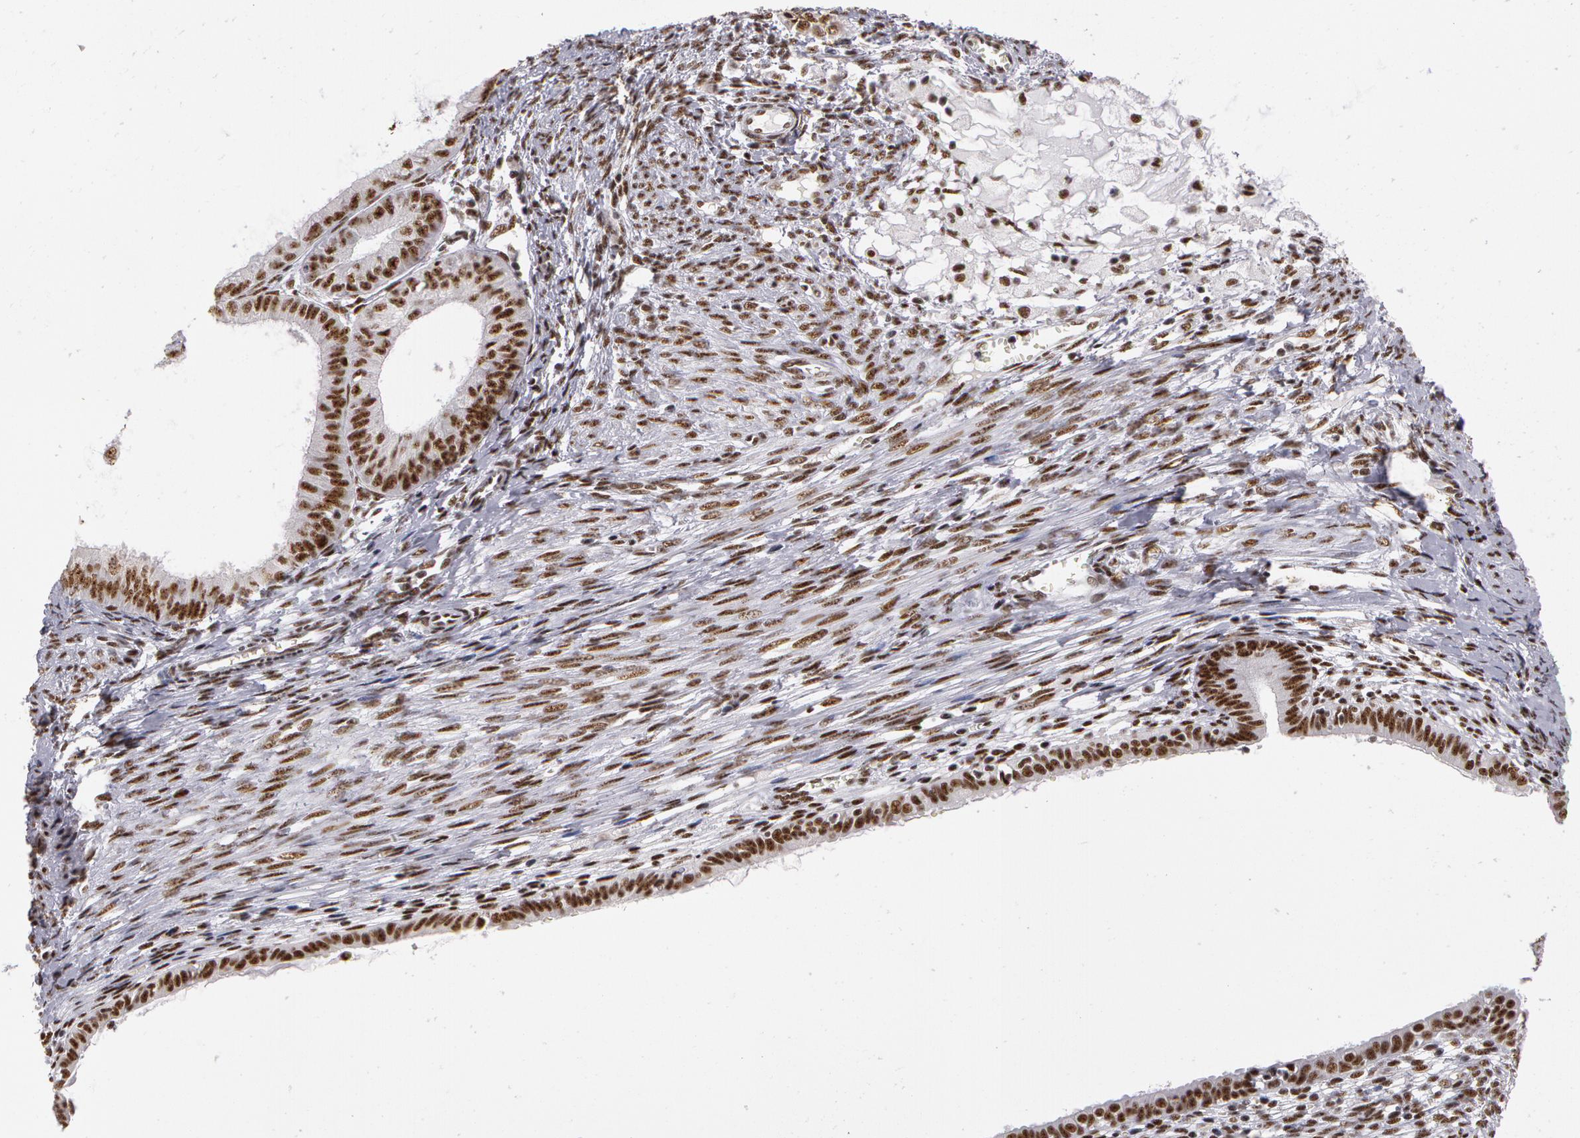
{"staining": {"intensity": "moderate", "quantity": ">75%", "location": "nuclear"}, "tissue": "endometrial cancer", "cell_type": "Tumor cells", "image_type": "cancer", "snomed": [{"axis": "morphology", "description": "Adenocarcinoma, NOS"}, {"axis": "topography", "description": "Endometrium"}], "caption": "Immunohistochemistry (DAB) staining of adenocarcinoma (endometrial) reveals moderate nuclear protein expression in about >75% of tumor cells.", "gene": "PNN", "patient": {"sex": "female", "age": 76}}